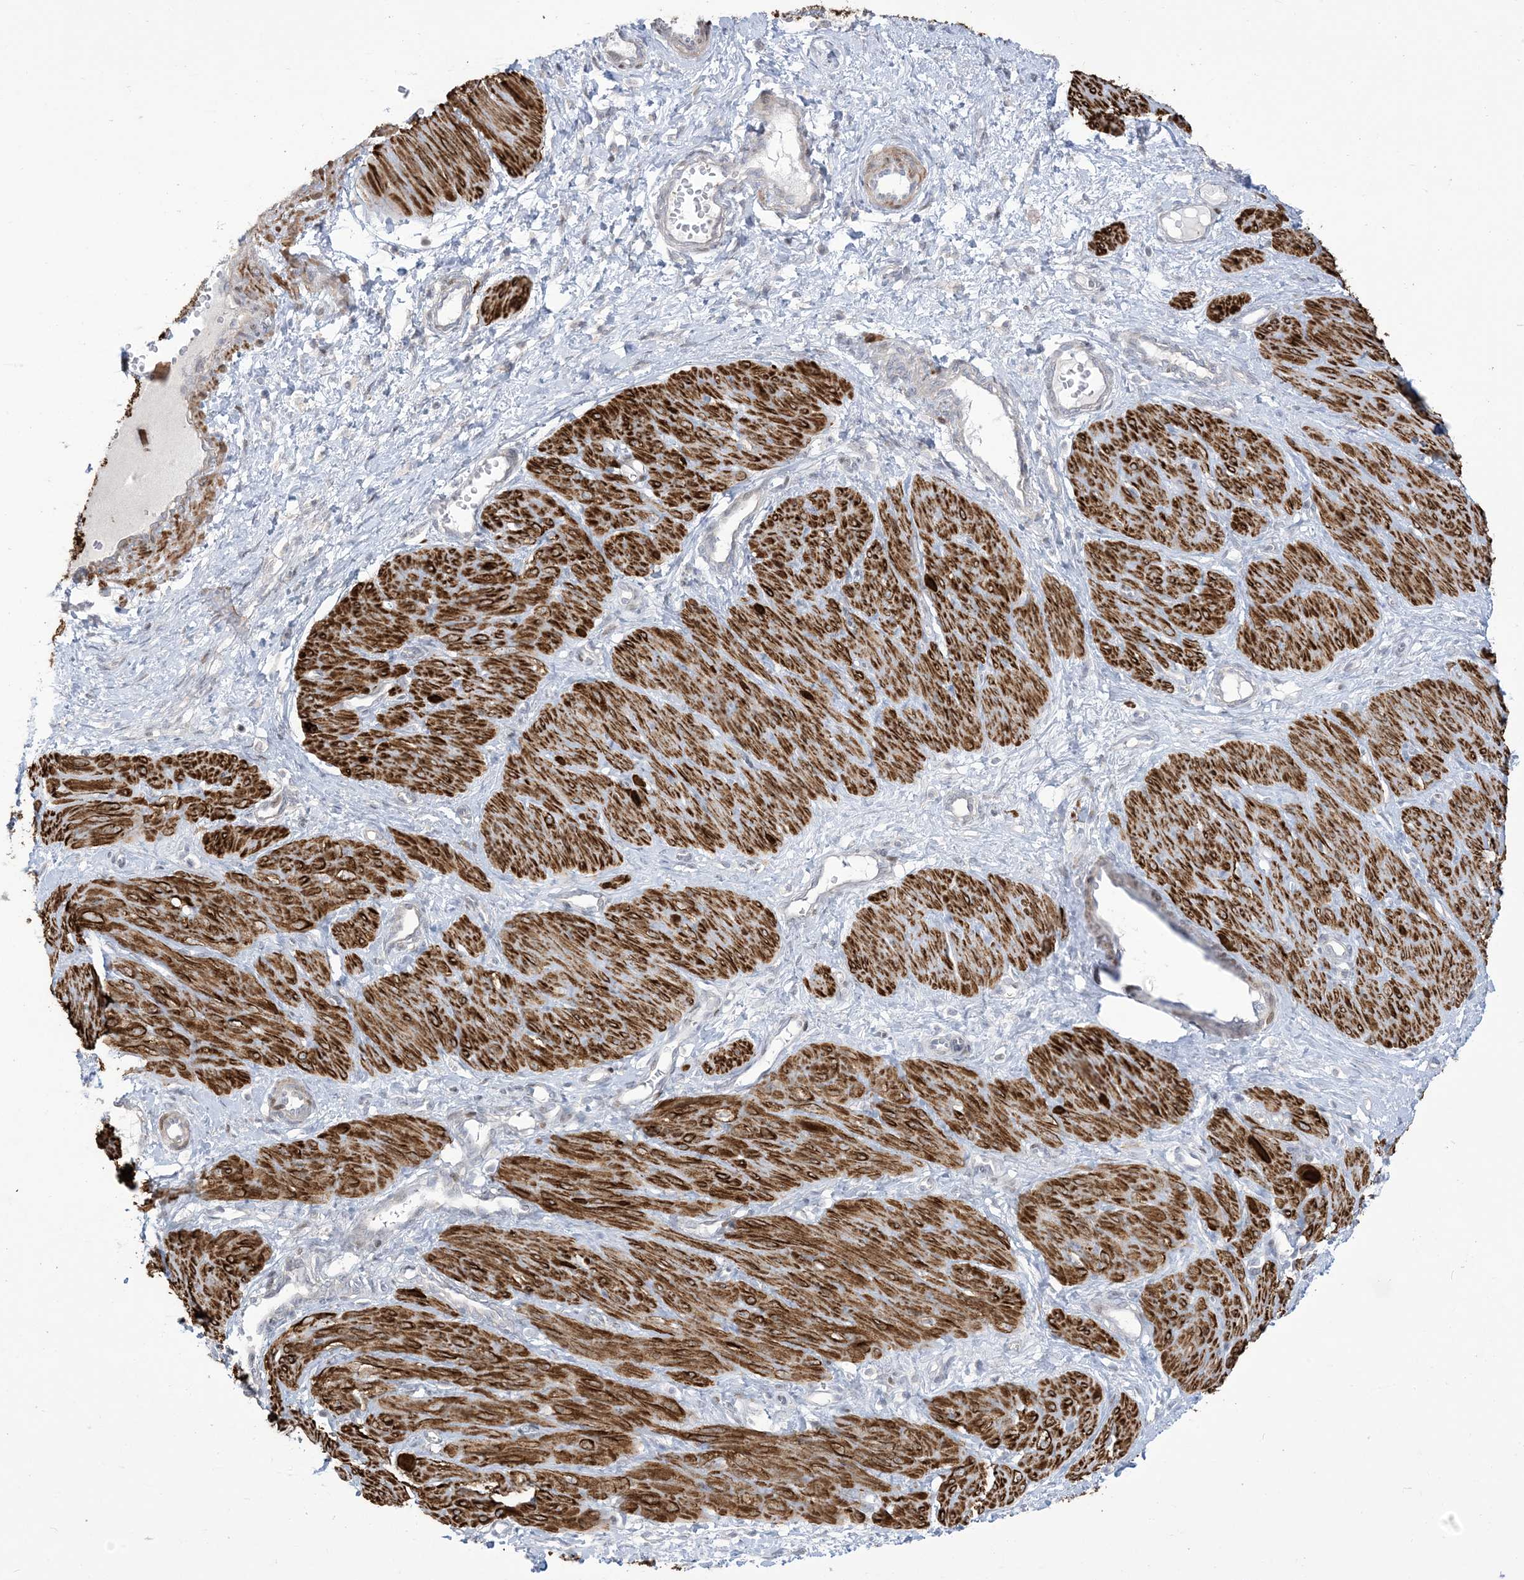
{"staining": {"intensity": "strong", "quantity": ">75%", "location": "cytoplasmic/membranous"}, "tissue": "smooth muscle", "cell_type": "Smooth muscle cells", "image_type": "normal", "snomed": [{"axis": "morphology", "description": "Normal tissue, NOS"}, {"axis": "topography", "description": "Endometrium"}], "caption": "Smooth muscle cells reveal strong cytoplasmic/membranous positivity in about >75% of cells in benign smooth muscle. (brown staining indicates protein expression, while blue staining denotes nuclei).", "gene": "AFTPH", "patient": {"sex": "female", "age": 33}}